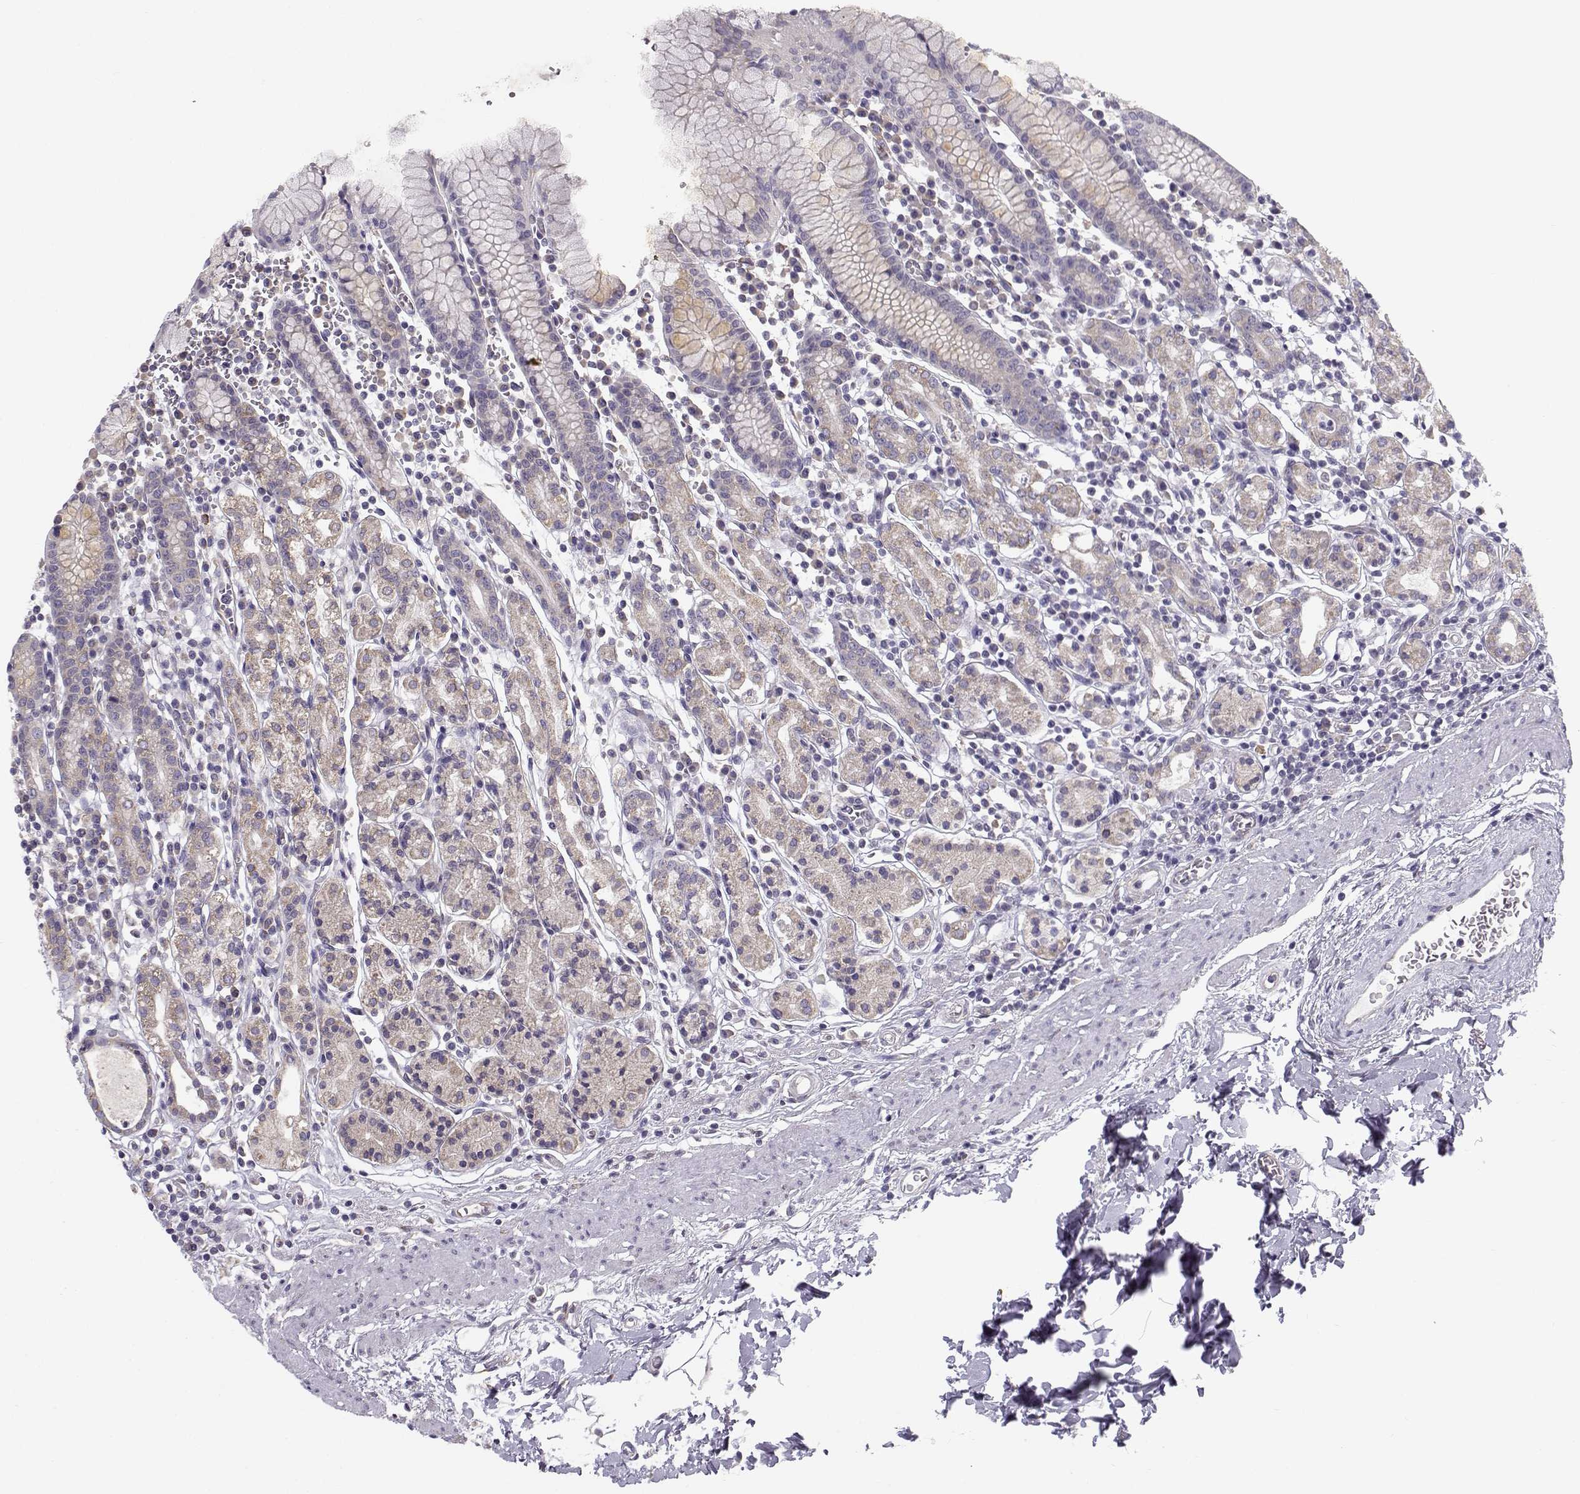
{"staining": {"intensity": "weak", "quantity": "<25%", "location": "cytoplasmic/membranous"}, "tissue": "stomach", "cell_type": "Glandular cells", "image_type": "normal", "snomed": [{"axis": "morphology", "description": "Normal tissue, NOS"}, {"axis": "topography", "description": "Stomach, upper"}, {"axis": "topography", "description": "Stomach"}], "caption": "IHC image of unremarkable stomach stained for a protein (brown), which displays no expression in glandular cells.", "gene": "BEND6", "patient": {"sex": "male", "age": 62}}